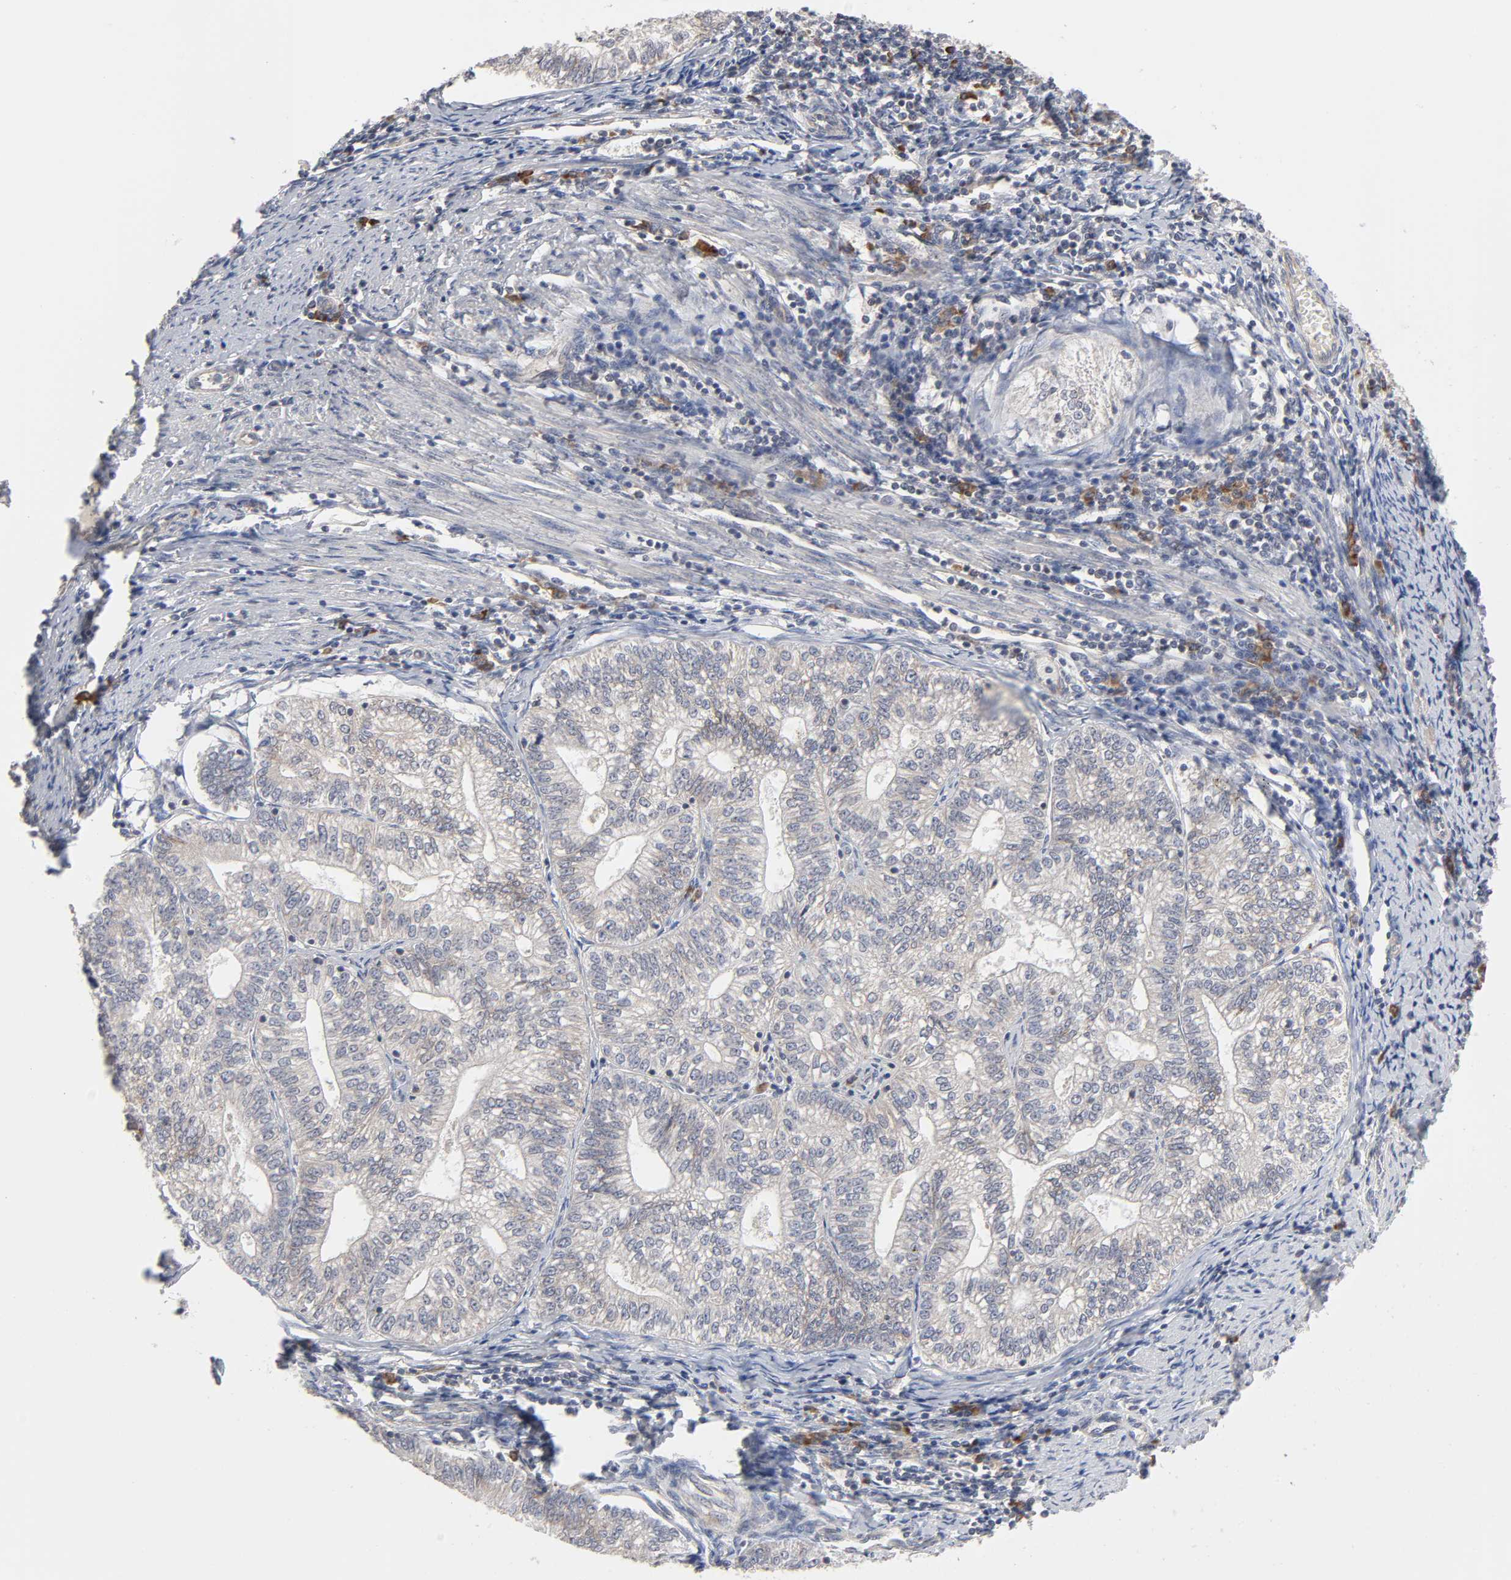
{"staining": {"intensity": "weak", "quantity": "<25%", "location": "cytoplasmic/membranous"}, "tissue": "endometrial cancer", "cell_type": "Tumor cells", "image_type": "cancer", "snomed": [{"axis": "morphology", "description": "Adenocarcinoma, NOS"}, {"axis": "topography", "description": "Endometrium"}], "caption": "IHC of adenocarcinoma (endometrial) reveals no staining in tumor cells.", "gene": "IL4R", "patient": {"sex": "female", "age": 69}}